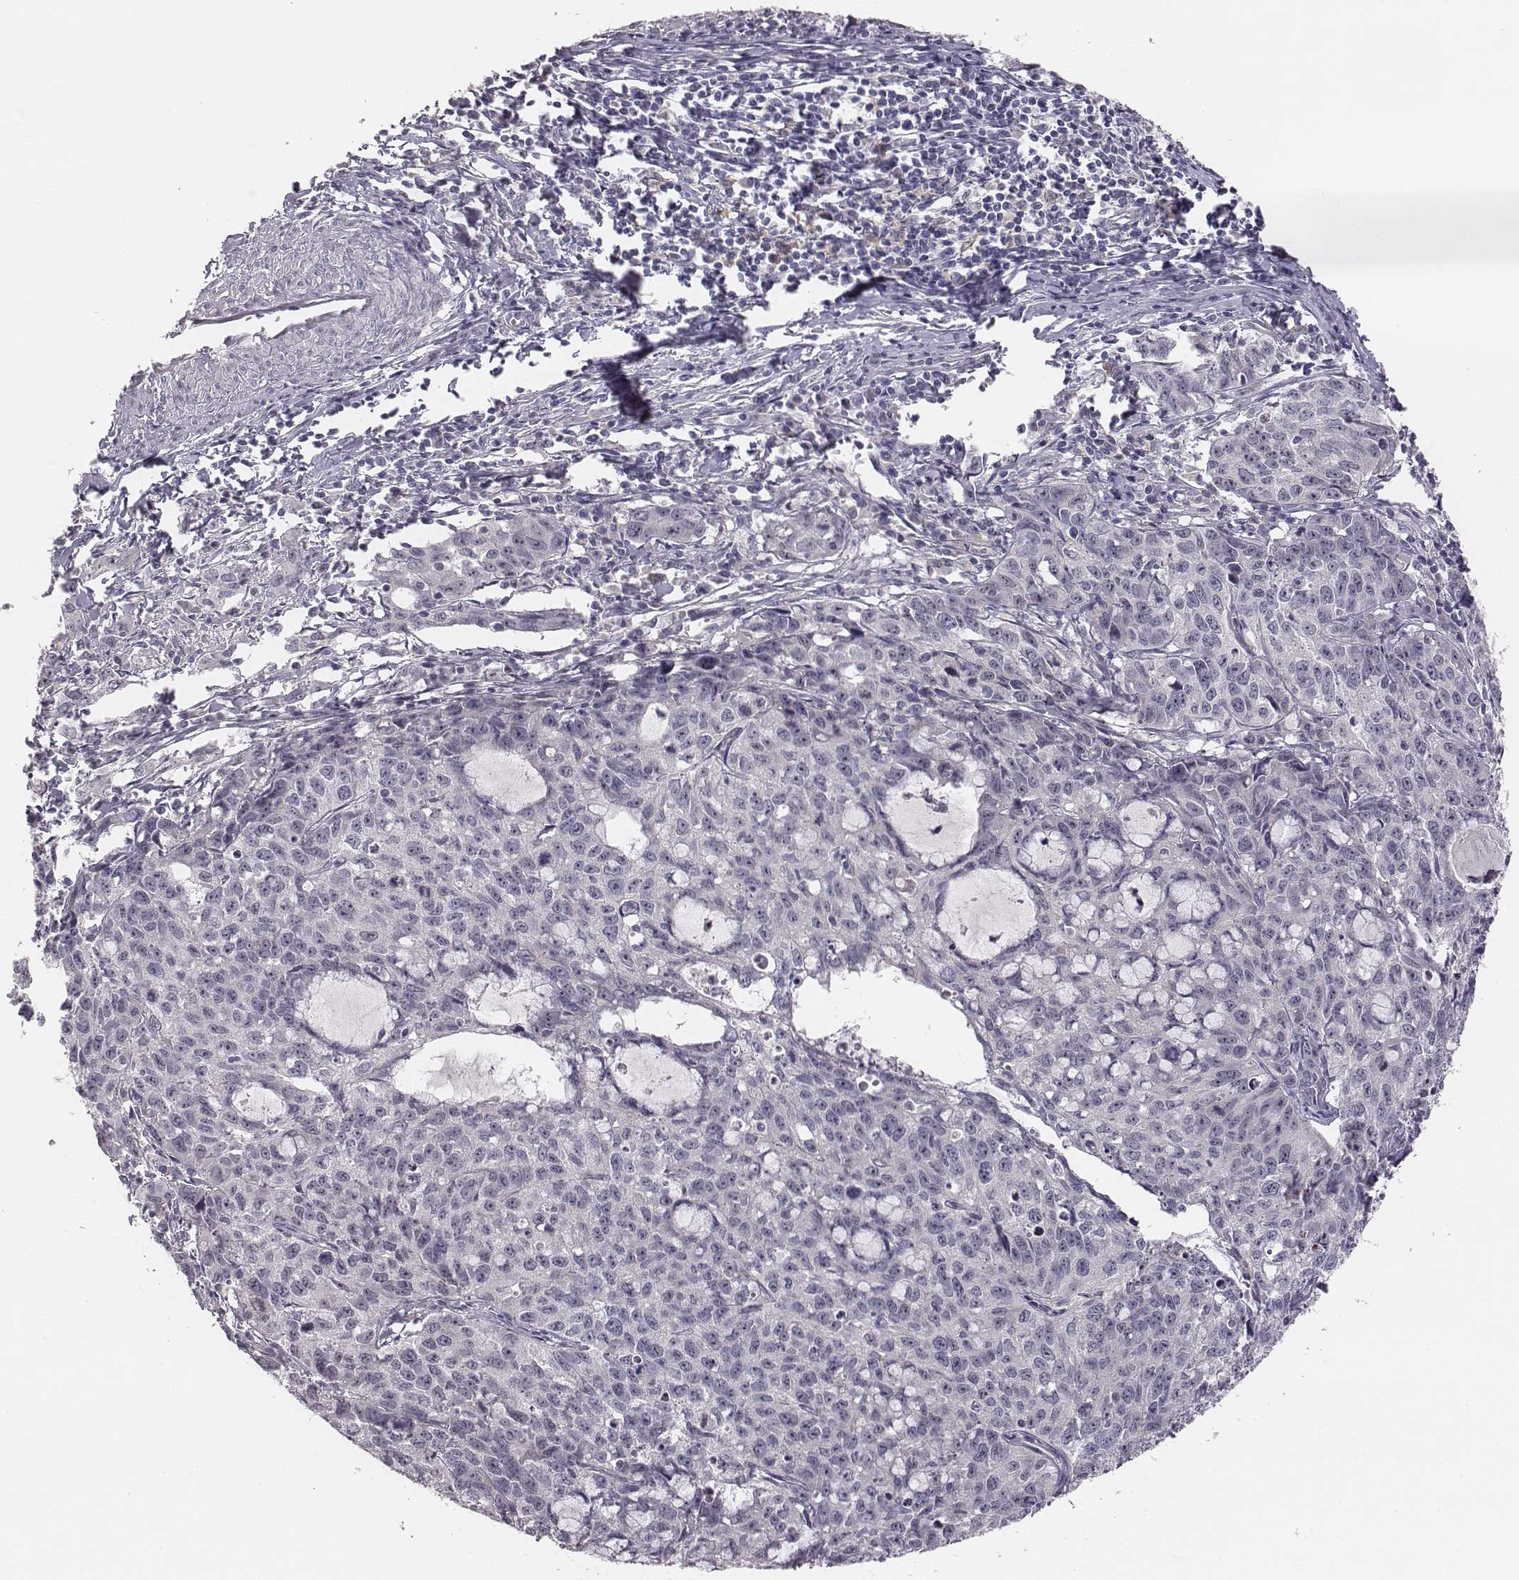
{"staining": {"intensity": "moderate", "quantity": "25%-75%", "location": "nuclear"}, "tissue": "cervical cancer", "cell_type": "Tumor cells", "image_type": "cancer", "snomed": [{"axis": "morphology", "description": "Squamous cell carcinoma, NOS"}, {"axis": "topography", "description": "Cervix"}], "caption": "DAB (3,3'-diaminobenzidine) immunohistochemical staining of cervical cancer (squamous cell carcinoma) shows moderate nuclear protein expression in approximately 25%-75% of tumor cells. Using DAB (brown) and hematoxylin (blue) stains, captured at high magnification using brightfield microscopy.", "gene": "NIFK", "patient": {"sex": "female", "age": 28}}